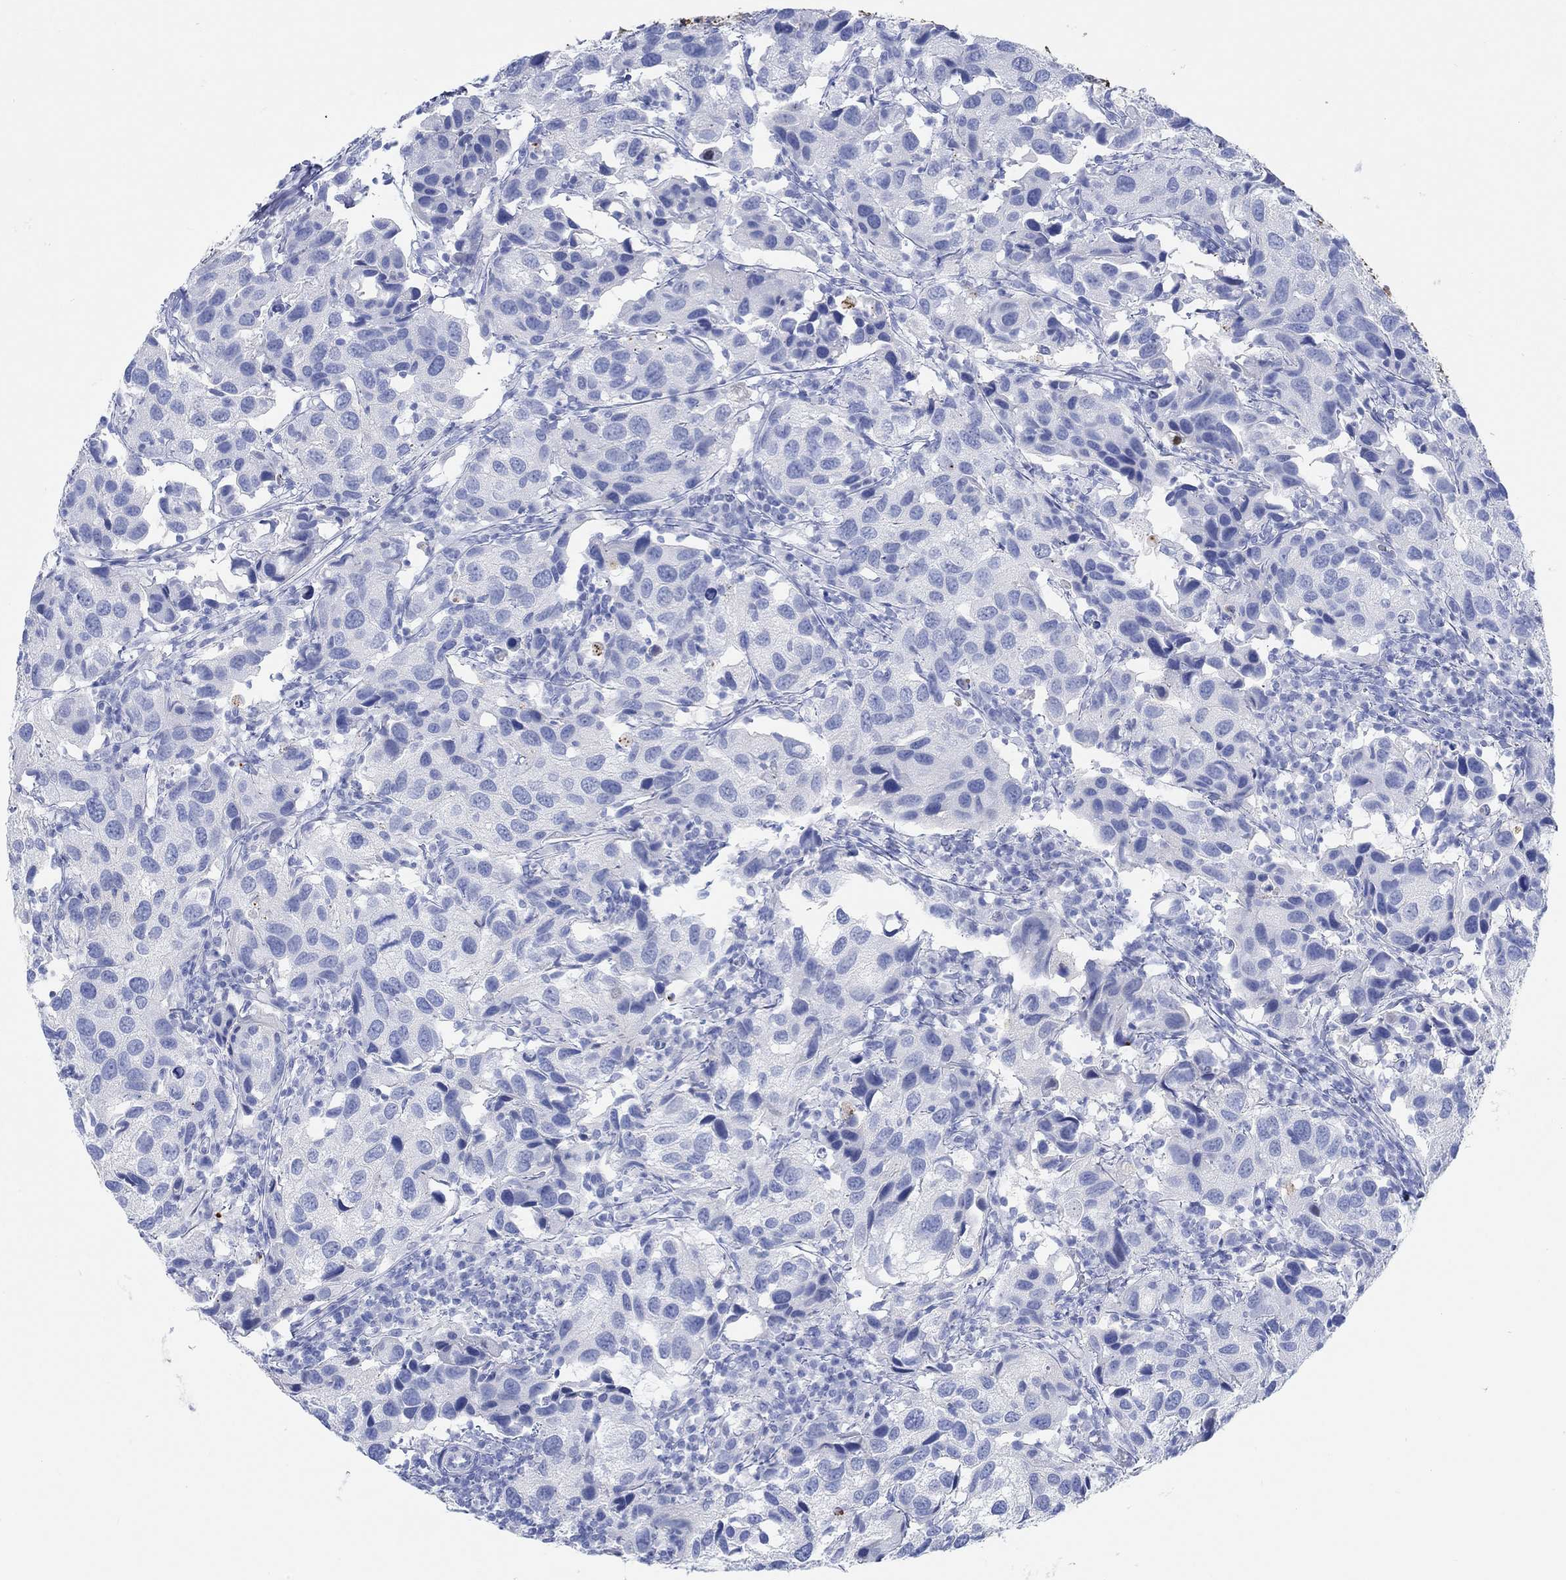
{"staining": {"intensity": "negative", "quantity": "none", "location": "none"}, "tissue": "urothelial cancer", "cell_type": "Tumor cells", "image_type": "cancer", "snomed": [{"axis": "morphology", "description": "Urothelial carcinoma, High grade"}, {"axis": "topography", "description": "Urinary bladder"}], "caption": "IHC photomicrograph of neoplastic tissue: urothelial cancer stained with DAB (3,3'-diaminobenzidine) displays no significant protein positivity in tumor cells. (Stains: DAB immunohistochemistry with hematoxylin counter stain, Microscopy: brightfield microscopy at high magnification).", "gene": "AK8", "patient": {"sex": "male", "age": 79}}